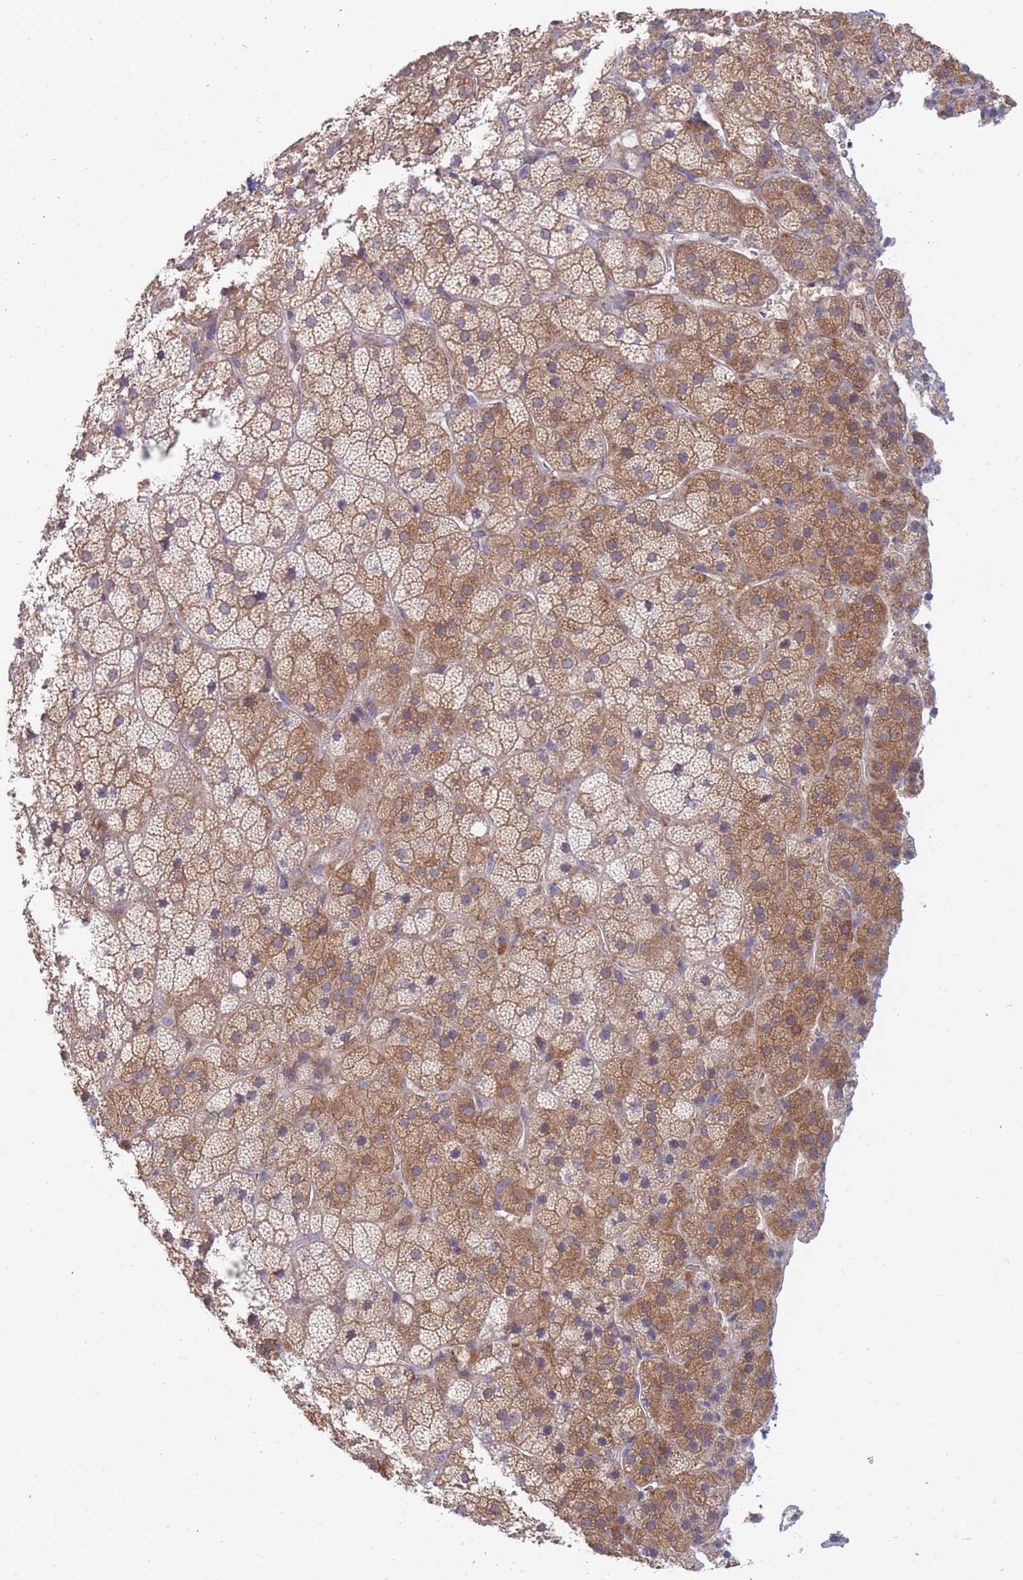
{"staining": {"intensity": "moderate", "quantity": "25%-75%", "location": "cytoplasmic/membranous"}, "tissue": "adrenal gland", "cell_type": "Glandular cells", "image_type": "normal", "snomed": [{"axis": "morphology", "description": "Normal tissue, NOS"}, {"axis": "topography", "description": "Adrenal gland"}], "caption": "This photomicrograph exhibits benign adrenal gland stained with IHC to label a protein in brown. The cytoplasmic/membranous of glandular cells show moderate positivity for the protein. Nuclei are counter-stained blue.", "gene": "NUB1", "patient": {"sex": "female", "age": 70}}